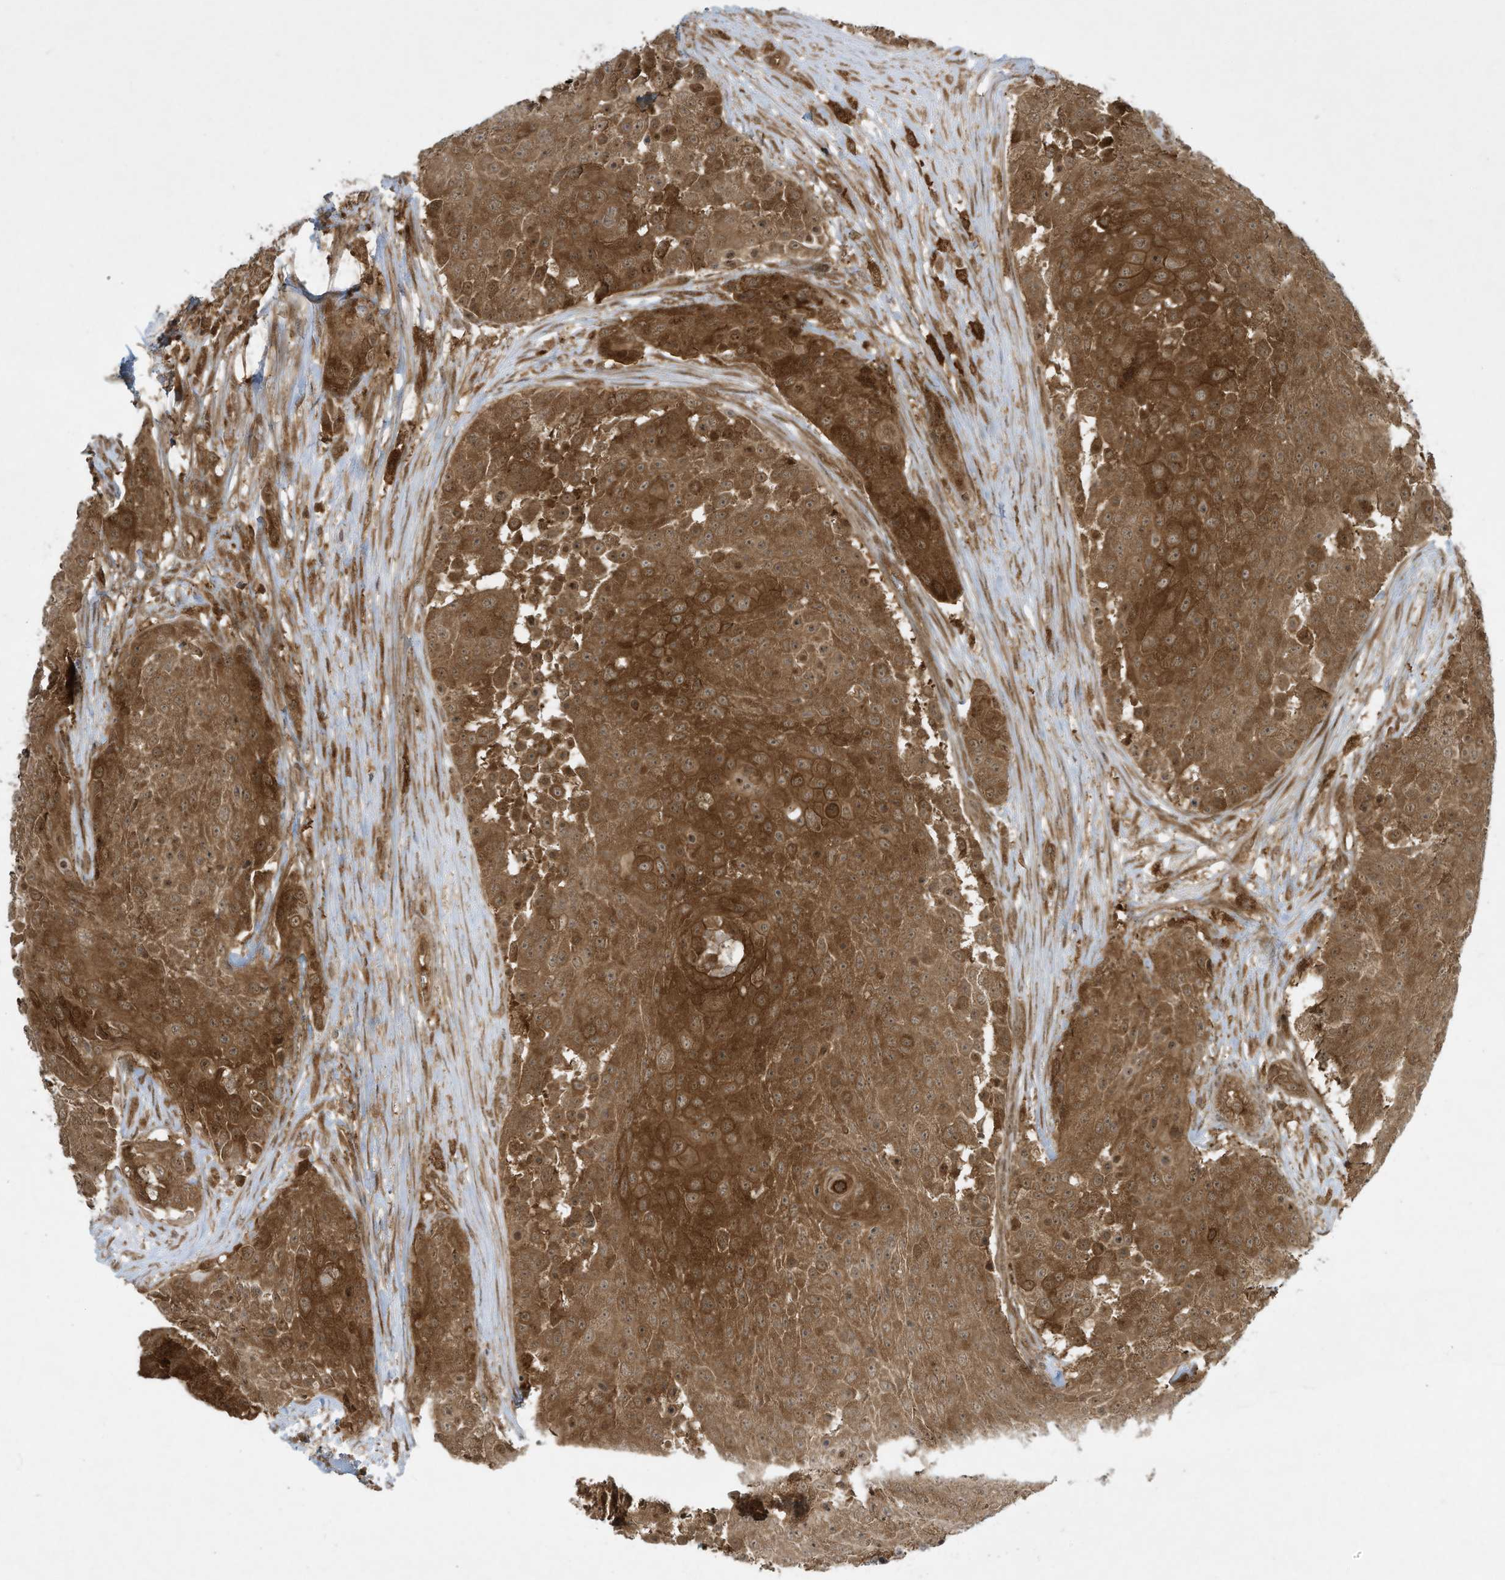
{"staining": {"intensity": "strong", "quantity": ">75%", "location": "cytoplasmic/membranous"}, "tissue": "urothelial cancer", "cell_type": "Tumor cells", "image_type": "cancer", "snomed": [{"axis": "morphology", "description": "Urothelial carcinoma, High grade"}, {"axis": "topography", "description": "Urinary bladder"}], "caption": "Urothelial cancer stained for a protein (brown) exhibits strong cytoplasmic/membranous positive positivity in about >75% of tumor cells.", "gene": "CERT1", "patient": {"sex": "female", "age": 63}}